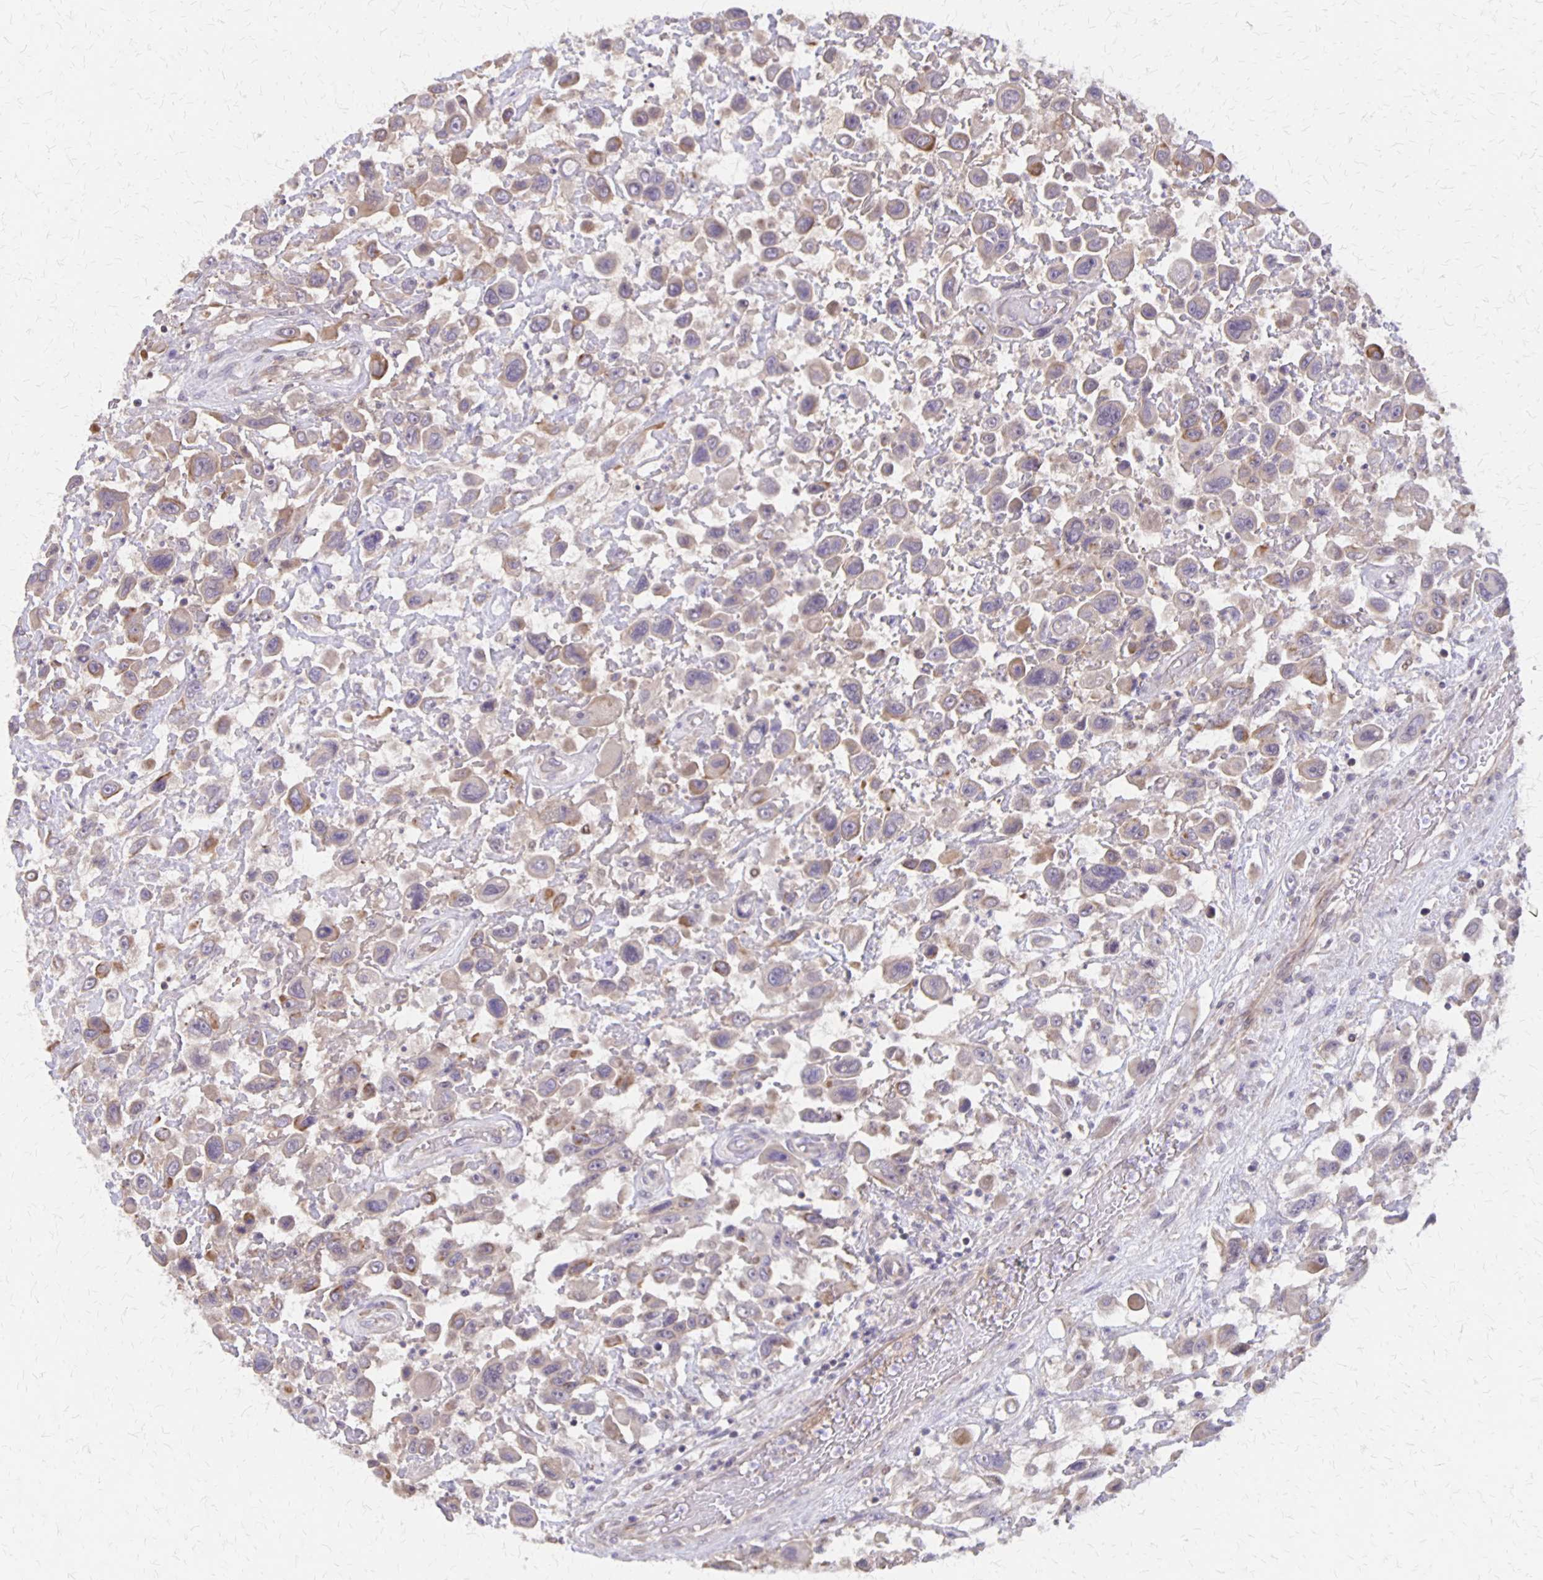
{"staining": {"intensity": "weak", "quantity": "25%-75%", "location": "cytoplasmic/membranous"}, "tissue": "urothelial cancer", "cell_type": "Tumor cells", "image_type": "cancer", "snomed": [{"axis": "morphology", "description": "Urothelial carcinoma, High grade"}, {"axis": "topography", "description": "Urinary bladder"}], "caption": "This photomicrograph displays IHC staining of urothelial carcinoma (high-grade), with low weak cytoplasmic/membranous expression in approximately 25%-75% of tumor cells.", "gene": "NOG", "patient": {"sex": "male", "age": 53}}